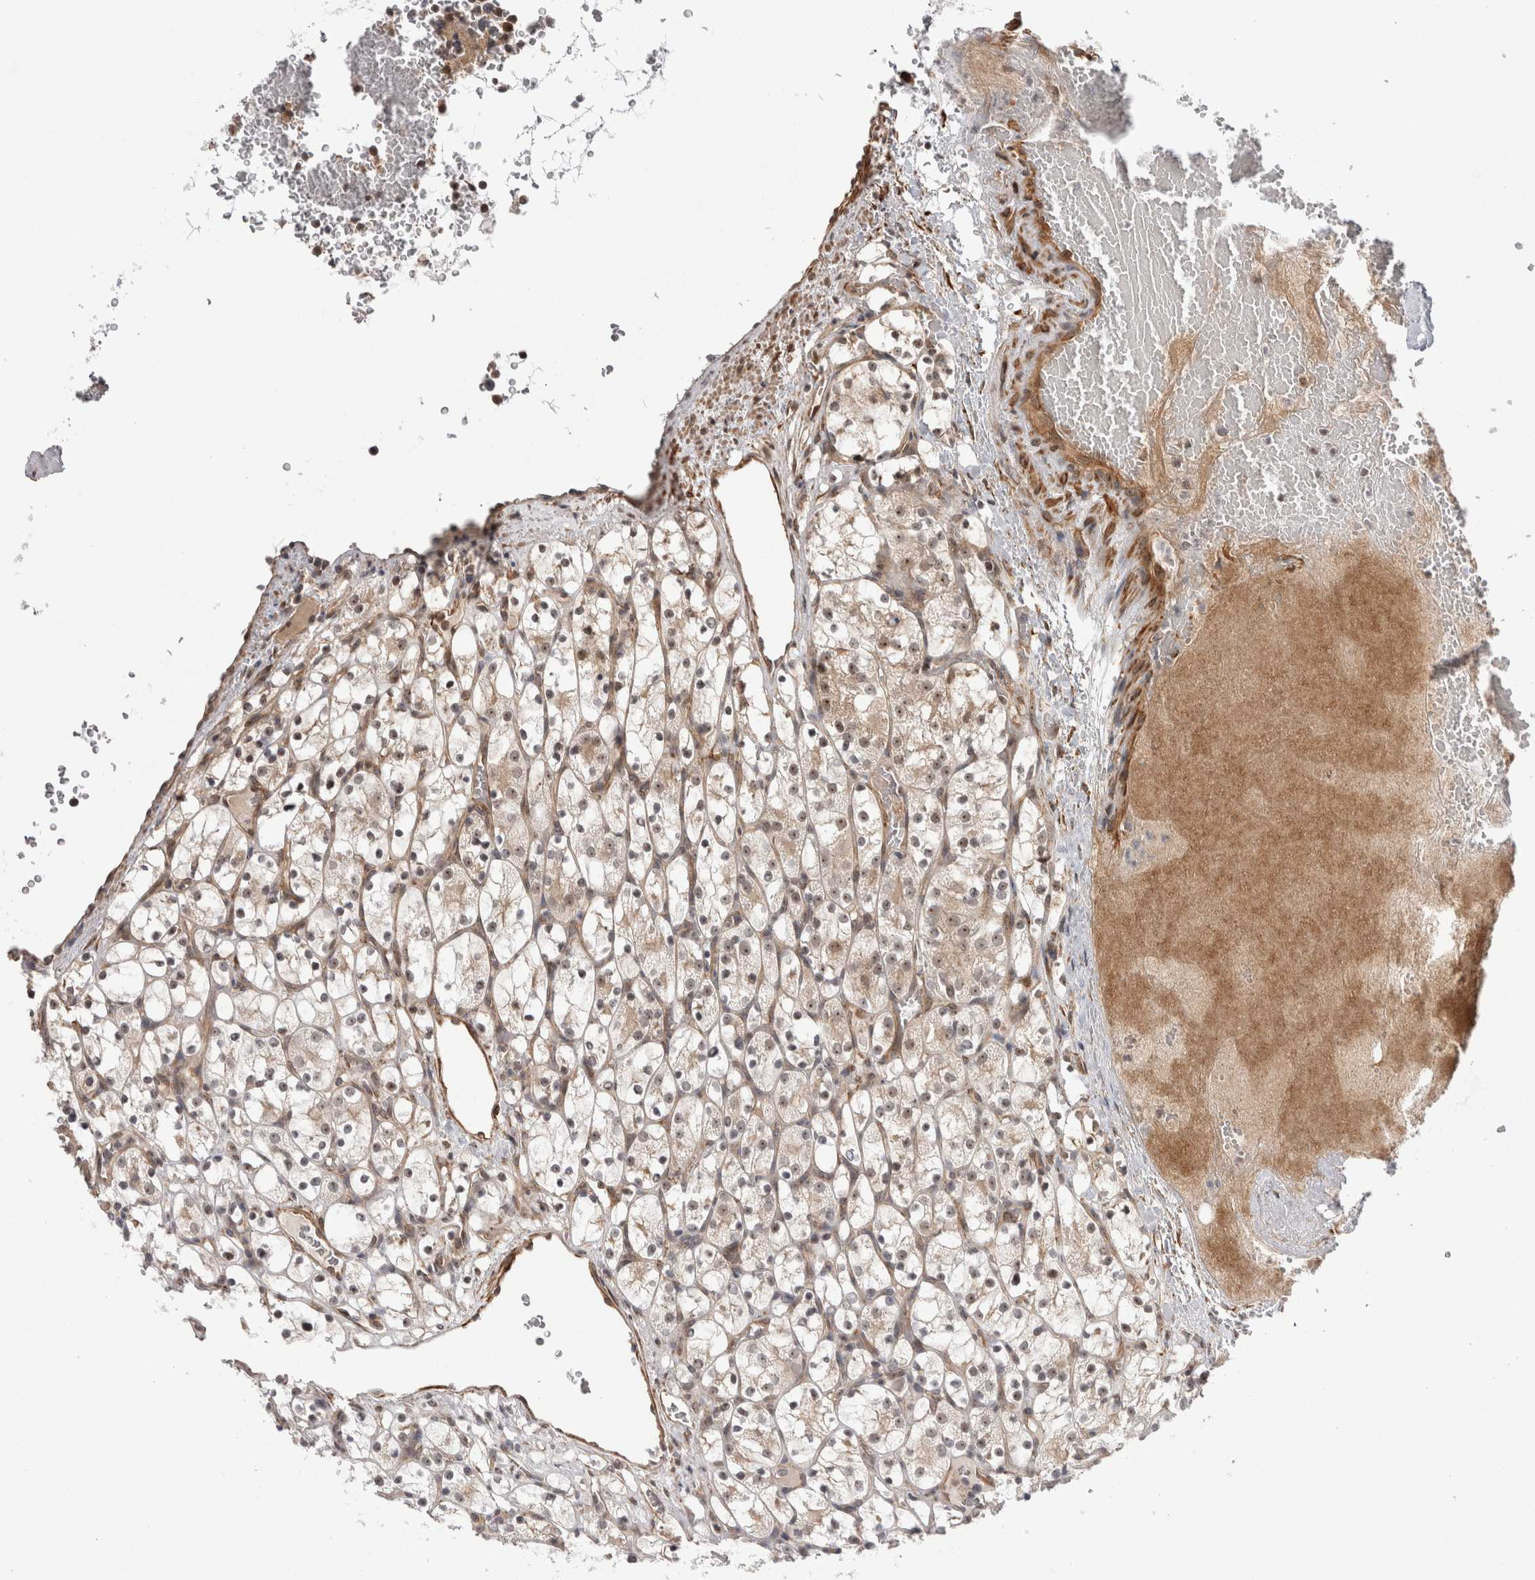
{"staining": {"intensity": "weak", "quantity": ">75%", "location": "cytoplasmic/membranous,nuclear"}, "tissue": "renal cancer", "cell_type": "Tumor cells", "image_type": "cancer", "snomed": [{"axis": "morphology", "description": "Adenocarcinoma, NOS"}, {"axis": "topography", "description": "Kidney"}], "caption": "High-magnification brightfield microscopy of renal cancer stained with DAB (3,3'-diaminobenzidine) (brown) and counterstained with hematoxylin (blue). tumor cells exhibit weak cytoplasmic/membranous and nuclear staining is appreciated in approximately>75% of cells.", "gene": "EXOSC4", "patient": {"sex": "female", "age": 69}}